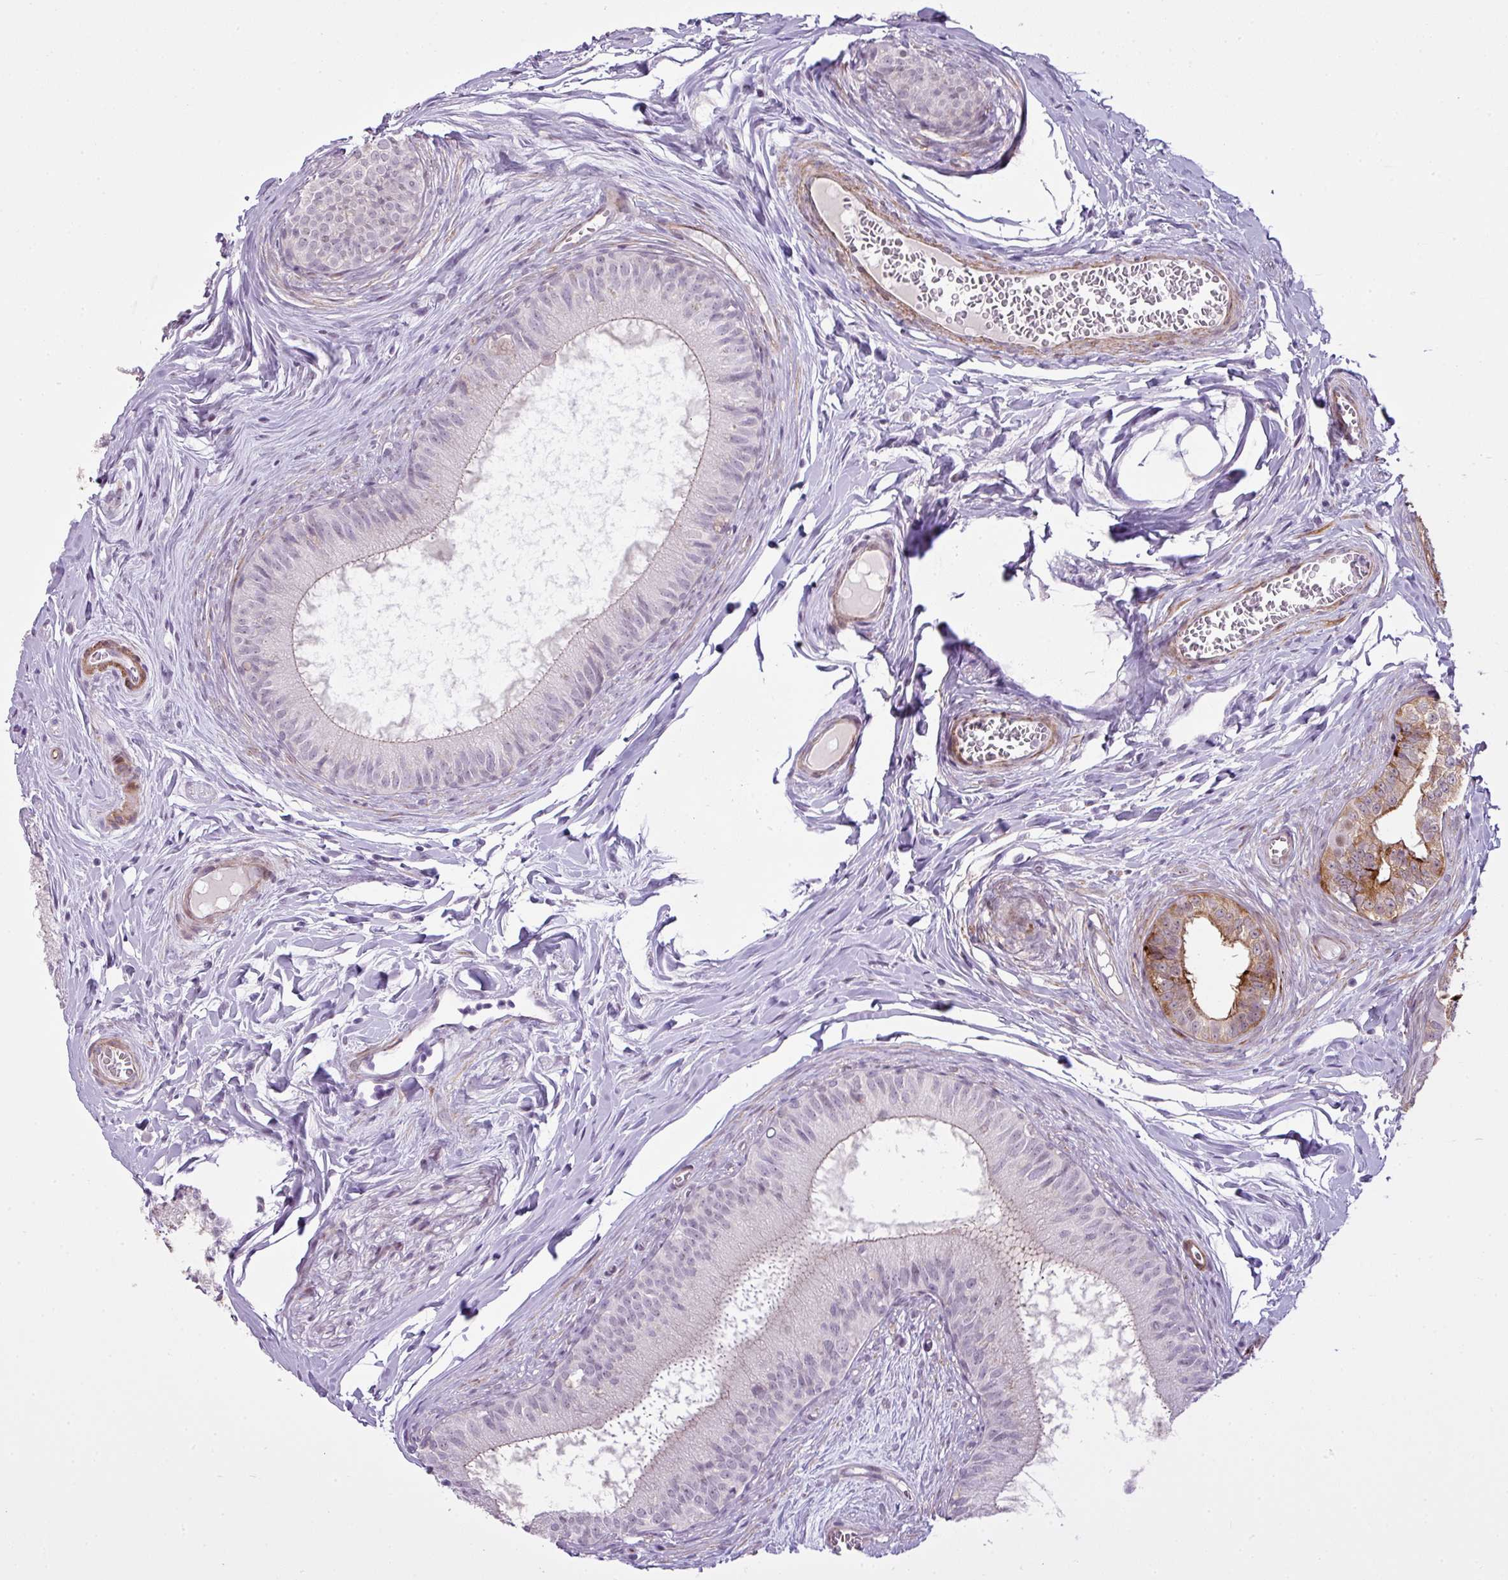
{"staining": {"intensity": "moderate", "quantity": "<25%", "location": "cytoplasmic/membranous,nuclear"}, "tissue": "epididymis", "cell_type": "Glandular cells", "image_type": "normal", "snomed": [{"axis": "morphology", "description": "Normal tissue, NOS"}, {"axis": "topography", "description": "Epididymis"}], "caption": "An image showing moderate cytoplasmic/membranous,nuclear expression in approximately <25% of glandular cells in normal epididymis, as visualized by brown immunohistochemical staining.", "gene": "ZNF688", "patient": {"sex": "male", "age": 25}}